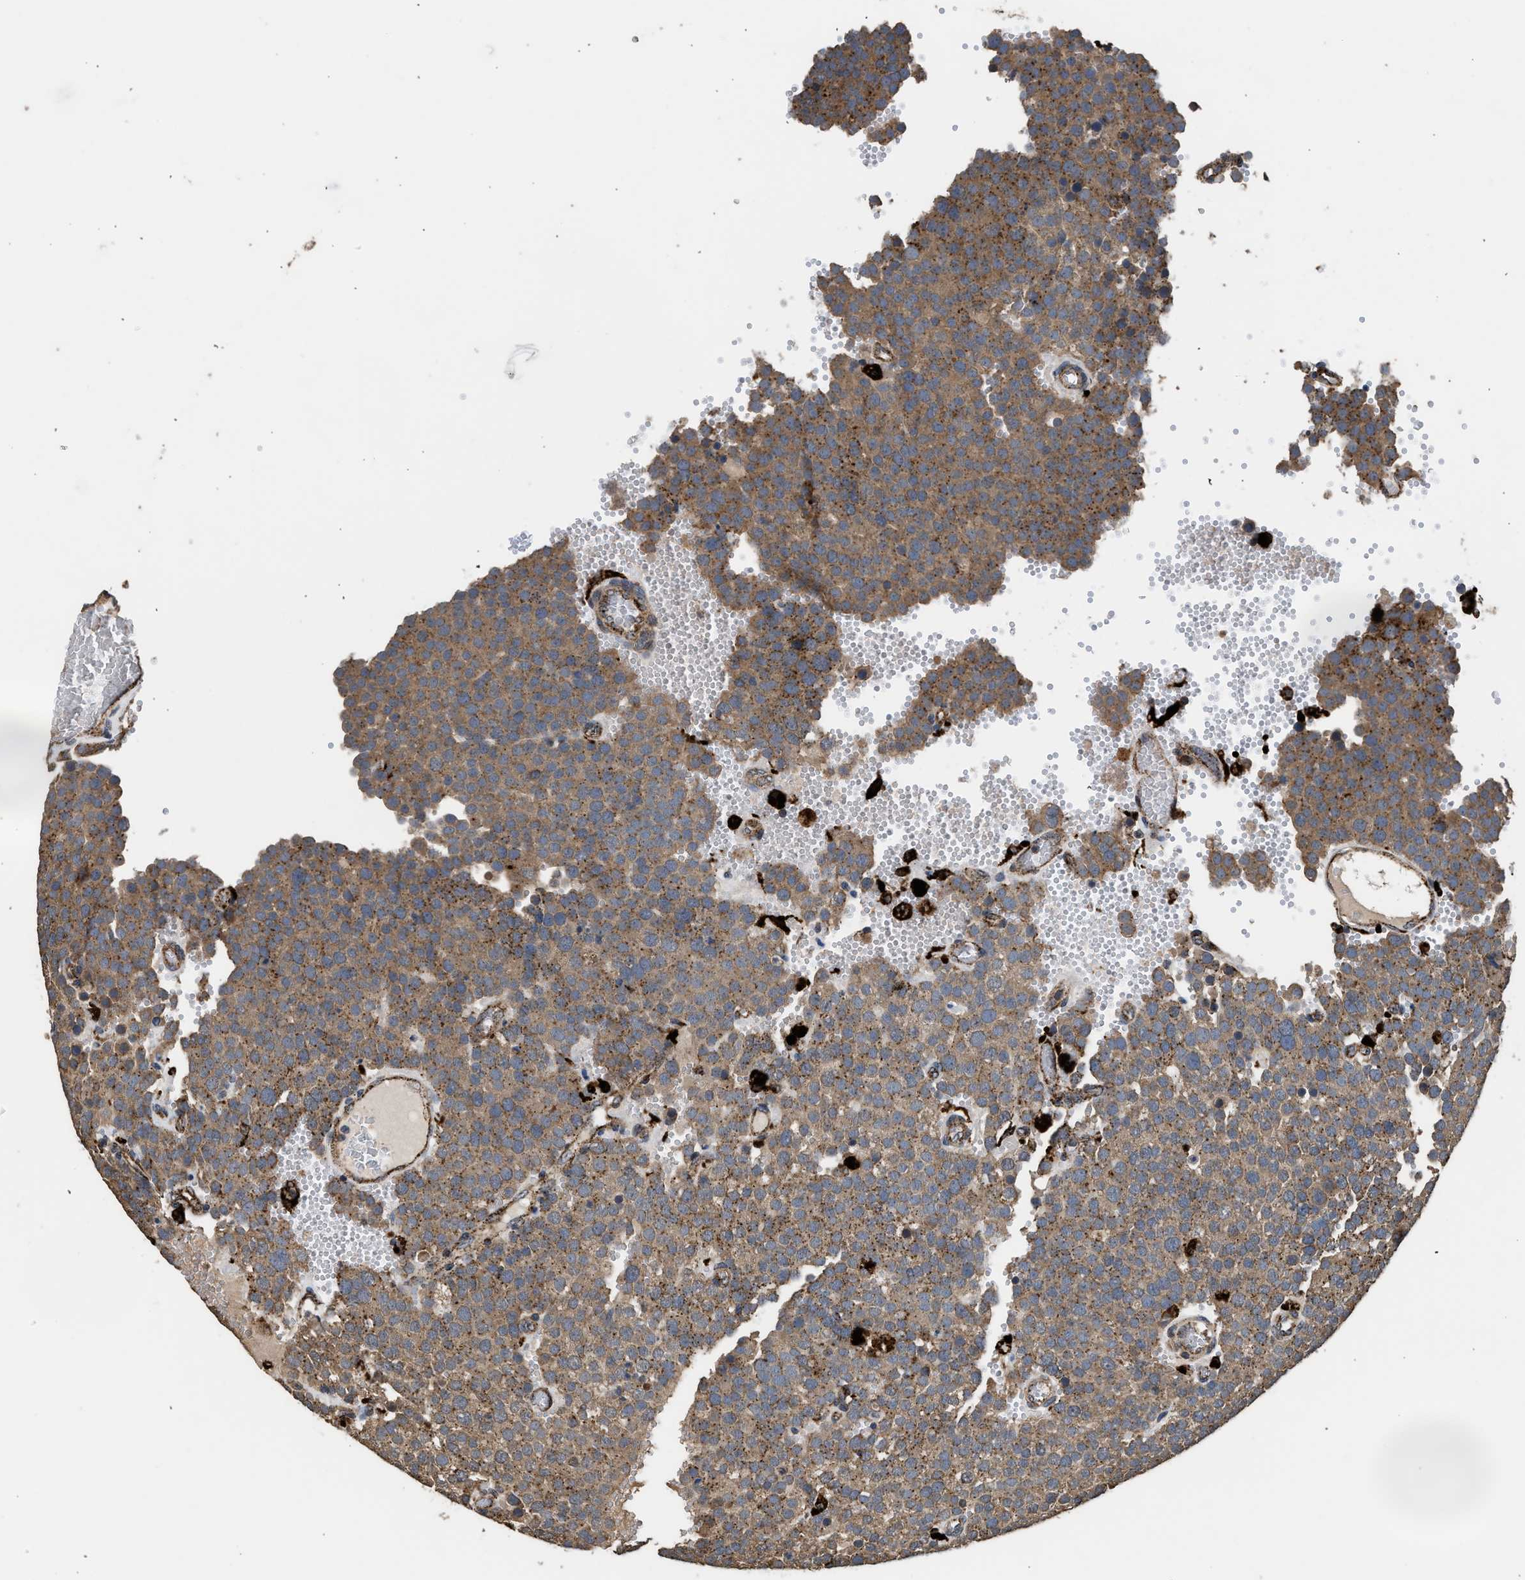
{"staining": {"intensity": "moderate", "quantity": ">75%", "location": "cytoplasmic/membranous"}, "tissue": "testis cancer", "cell_type": "Tumor cells", "image_type": "cancer", "snomed": [{"axis": "morphology", "description": "Normal tissue, NOS"}, {"axis": "morphology", "description": "Seminoma, NOS"}, {"axis": "topography", "description": "Testis"}], "caption": "DAB immunohistochemical staining of seminoma (testis) reveals moderate cytoplasmic/membranous protein staining in about >75% of tumor cells. (Brightfield microscopy of DAB IHC at high magnification).", "gene": "CTSV", "patient": {"sex": "male", "age": 71}}